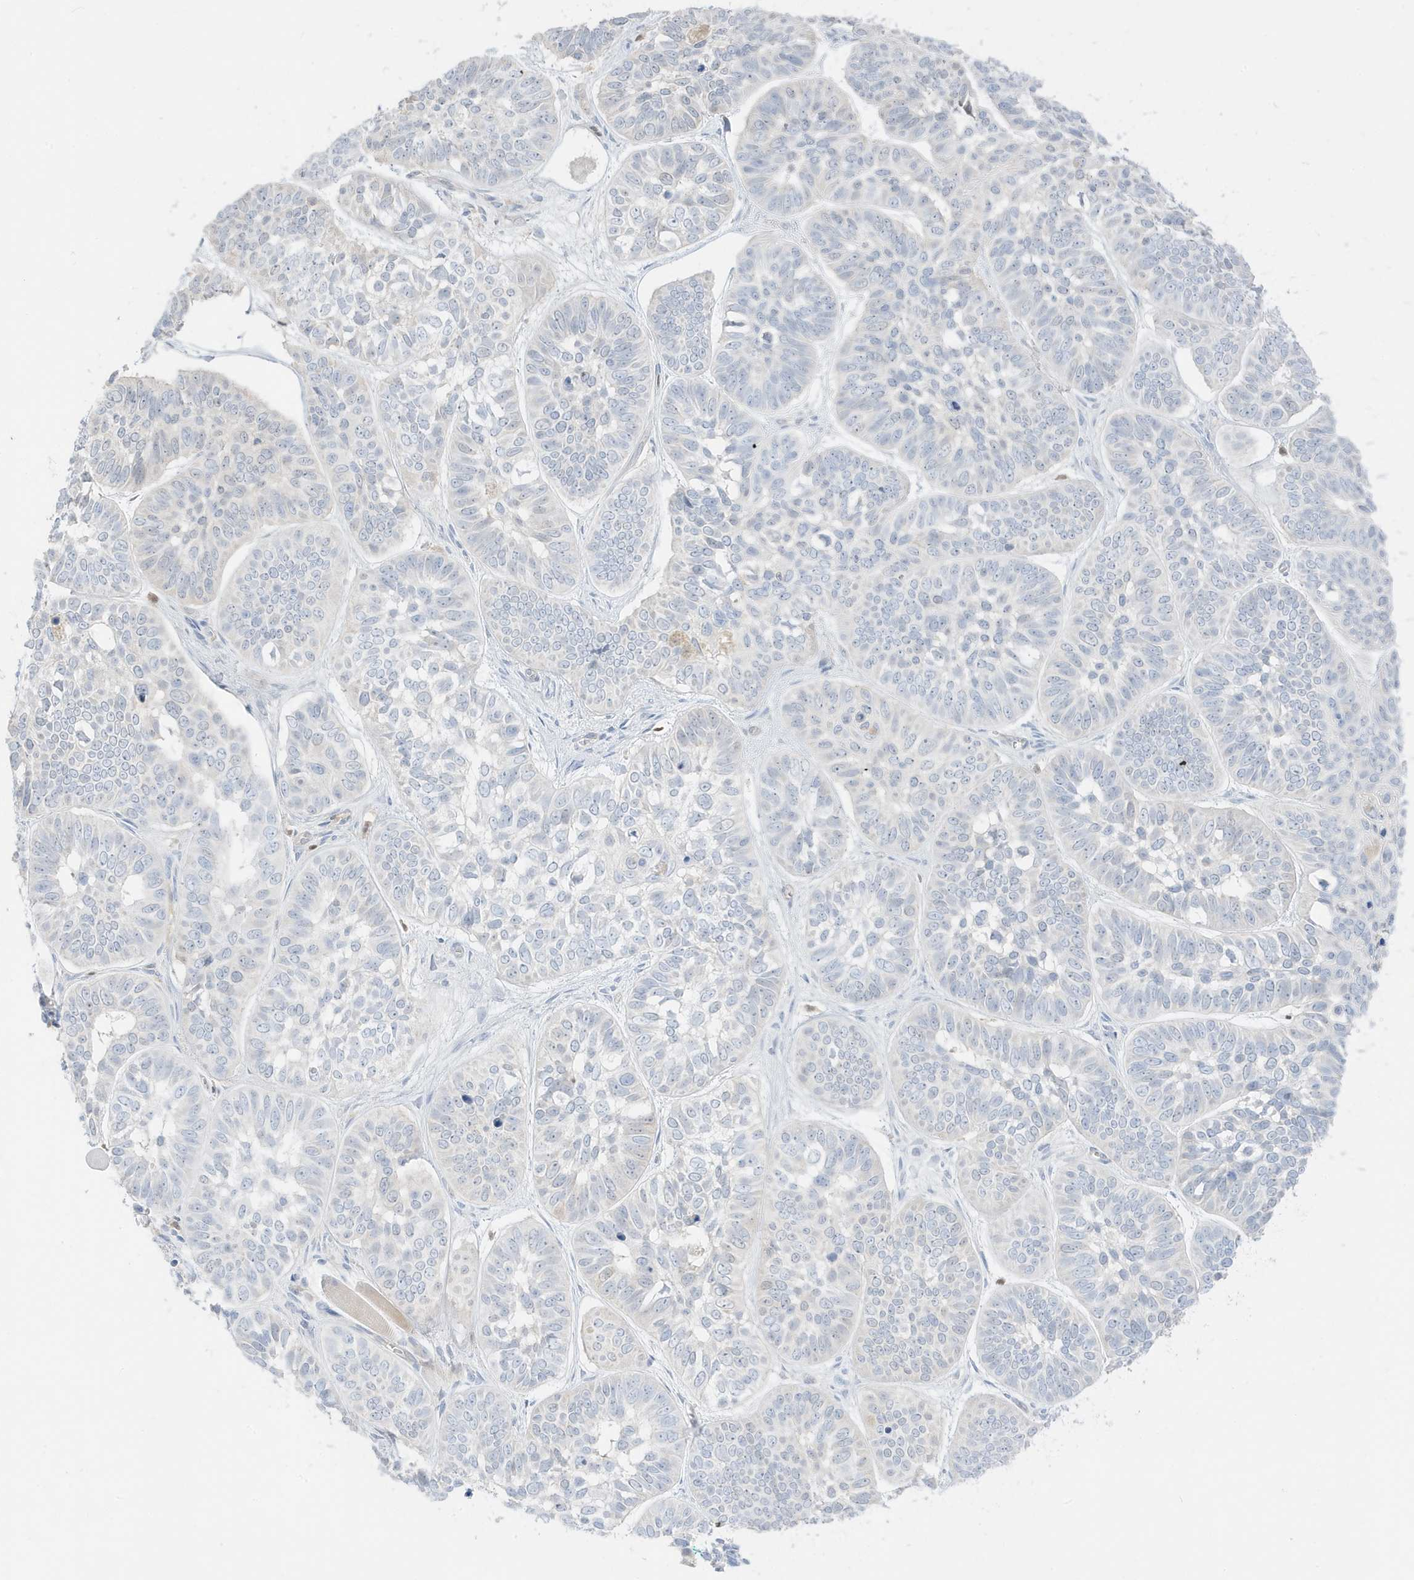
{"staining": {"intensity": "negative", "quantity": "none", "location": "none"}, "tissue": "skin cancer", "cell_type": "Tumor cells", "image_type": "cancer", "snomed": [{"axis": "morphology", "description": "Basal cell carcinoma"}, {"axis": "topography", "description": "Skin"}], "caption": "Immunohistochemical staining of human skin basal cell carcinoma reveals no significant positivity in tumor cells.", "gene": "GCA", "patient": {"sex": "male", "age": 62}}